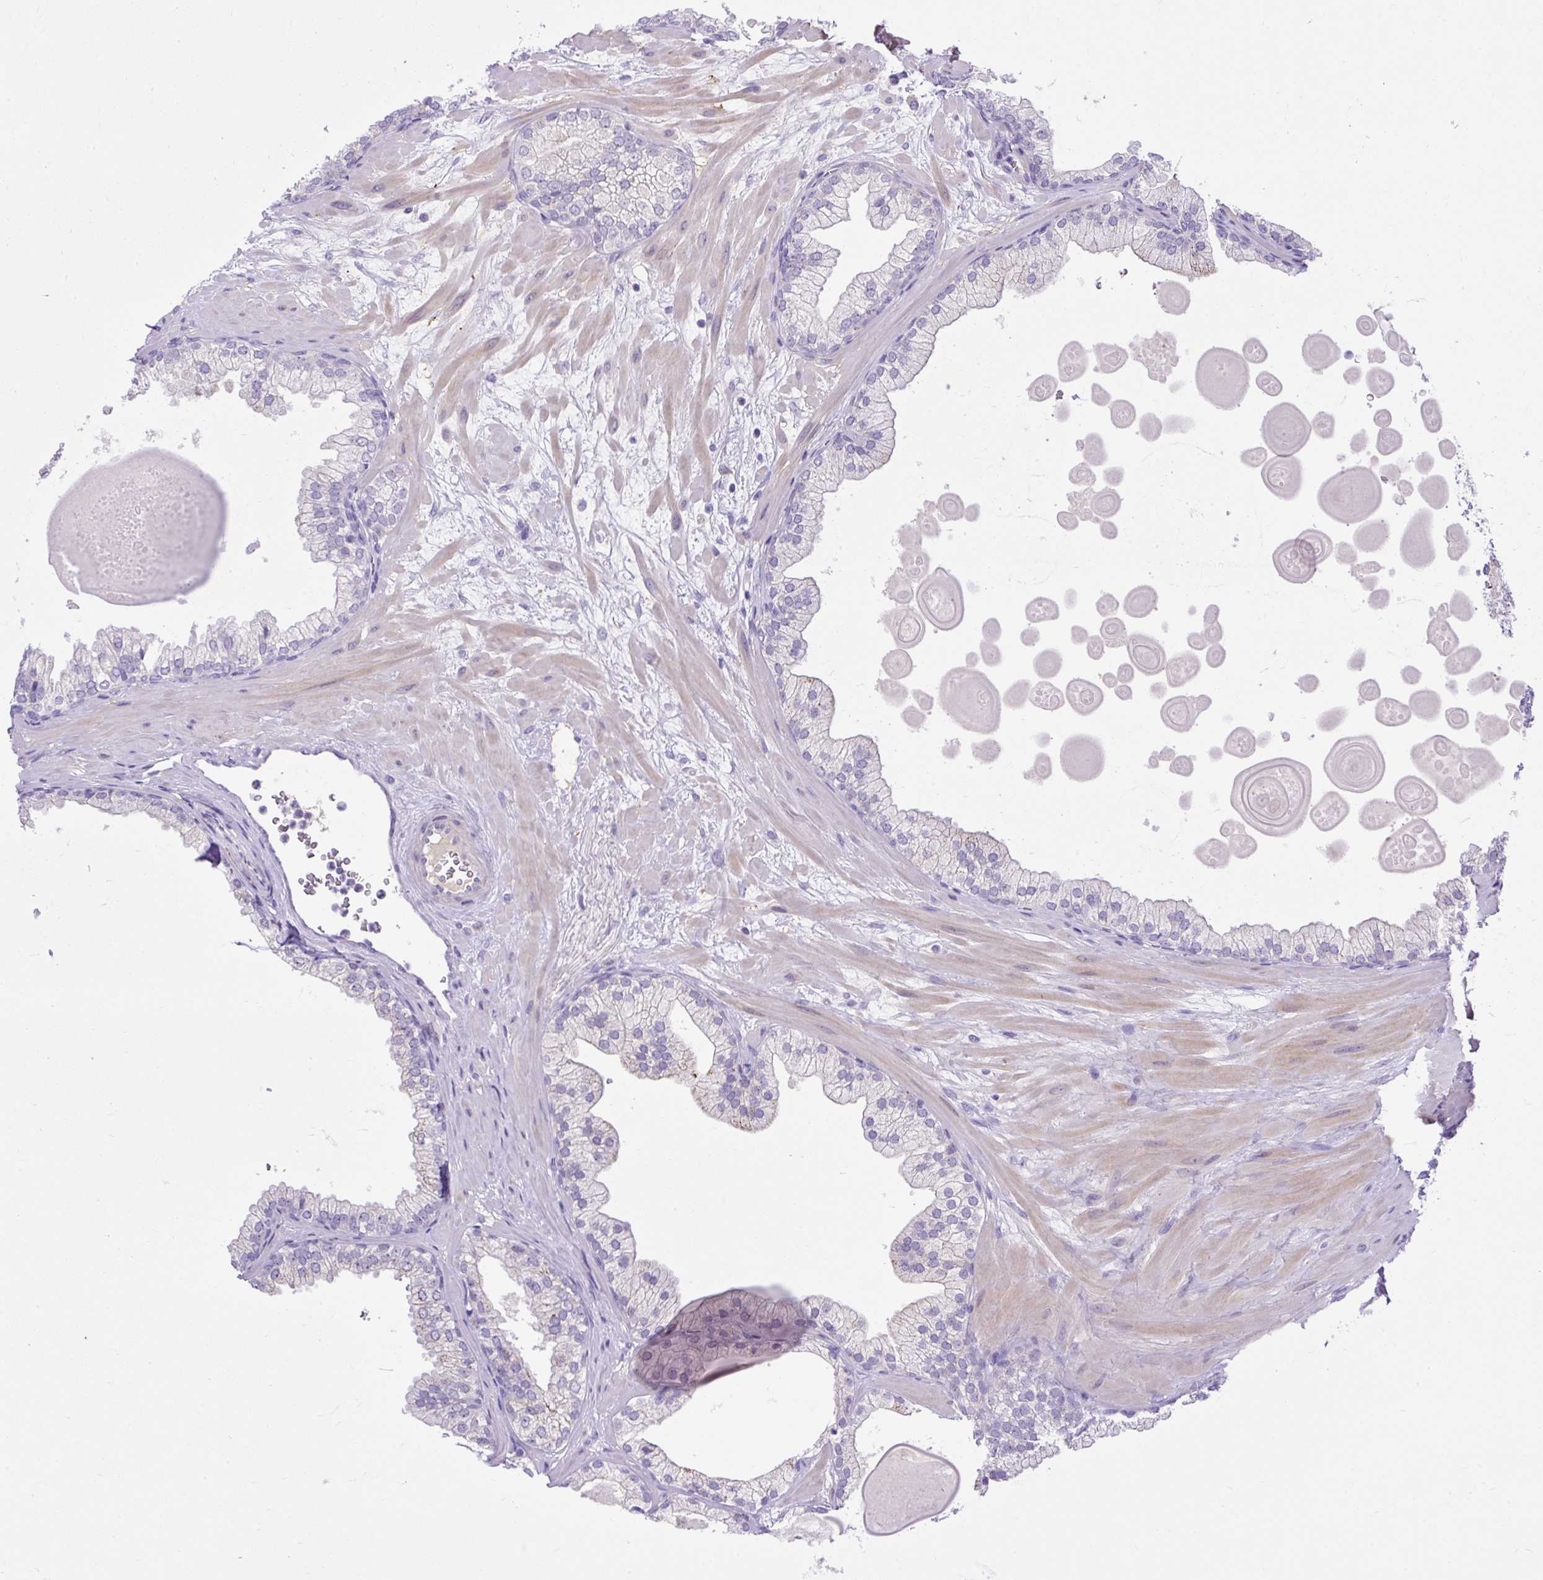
{"staining": {"intensity": "negative", "quantity": "none", "location": "none"}, "tissue": "prostate", "cell_type": "Glandular cells", "image_type": "normal", "snomed": [{"axis": "morphology", "description": "Normal tissue, NOS"}, {"axis": "topography", "description": "Prostate"}, {"axis": "topography", "description": "Peripheral nerve tissue"}], "caption": "Glandular cells are negative for protein expression in normal human prostate. (Stains: DAB IHC with hematoxylin counter stain, Microscopy: brightfield microscopy at high magnification).", "gene": "SPTBN5", "patient": {"sex": "male", "age": 61}}